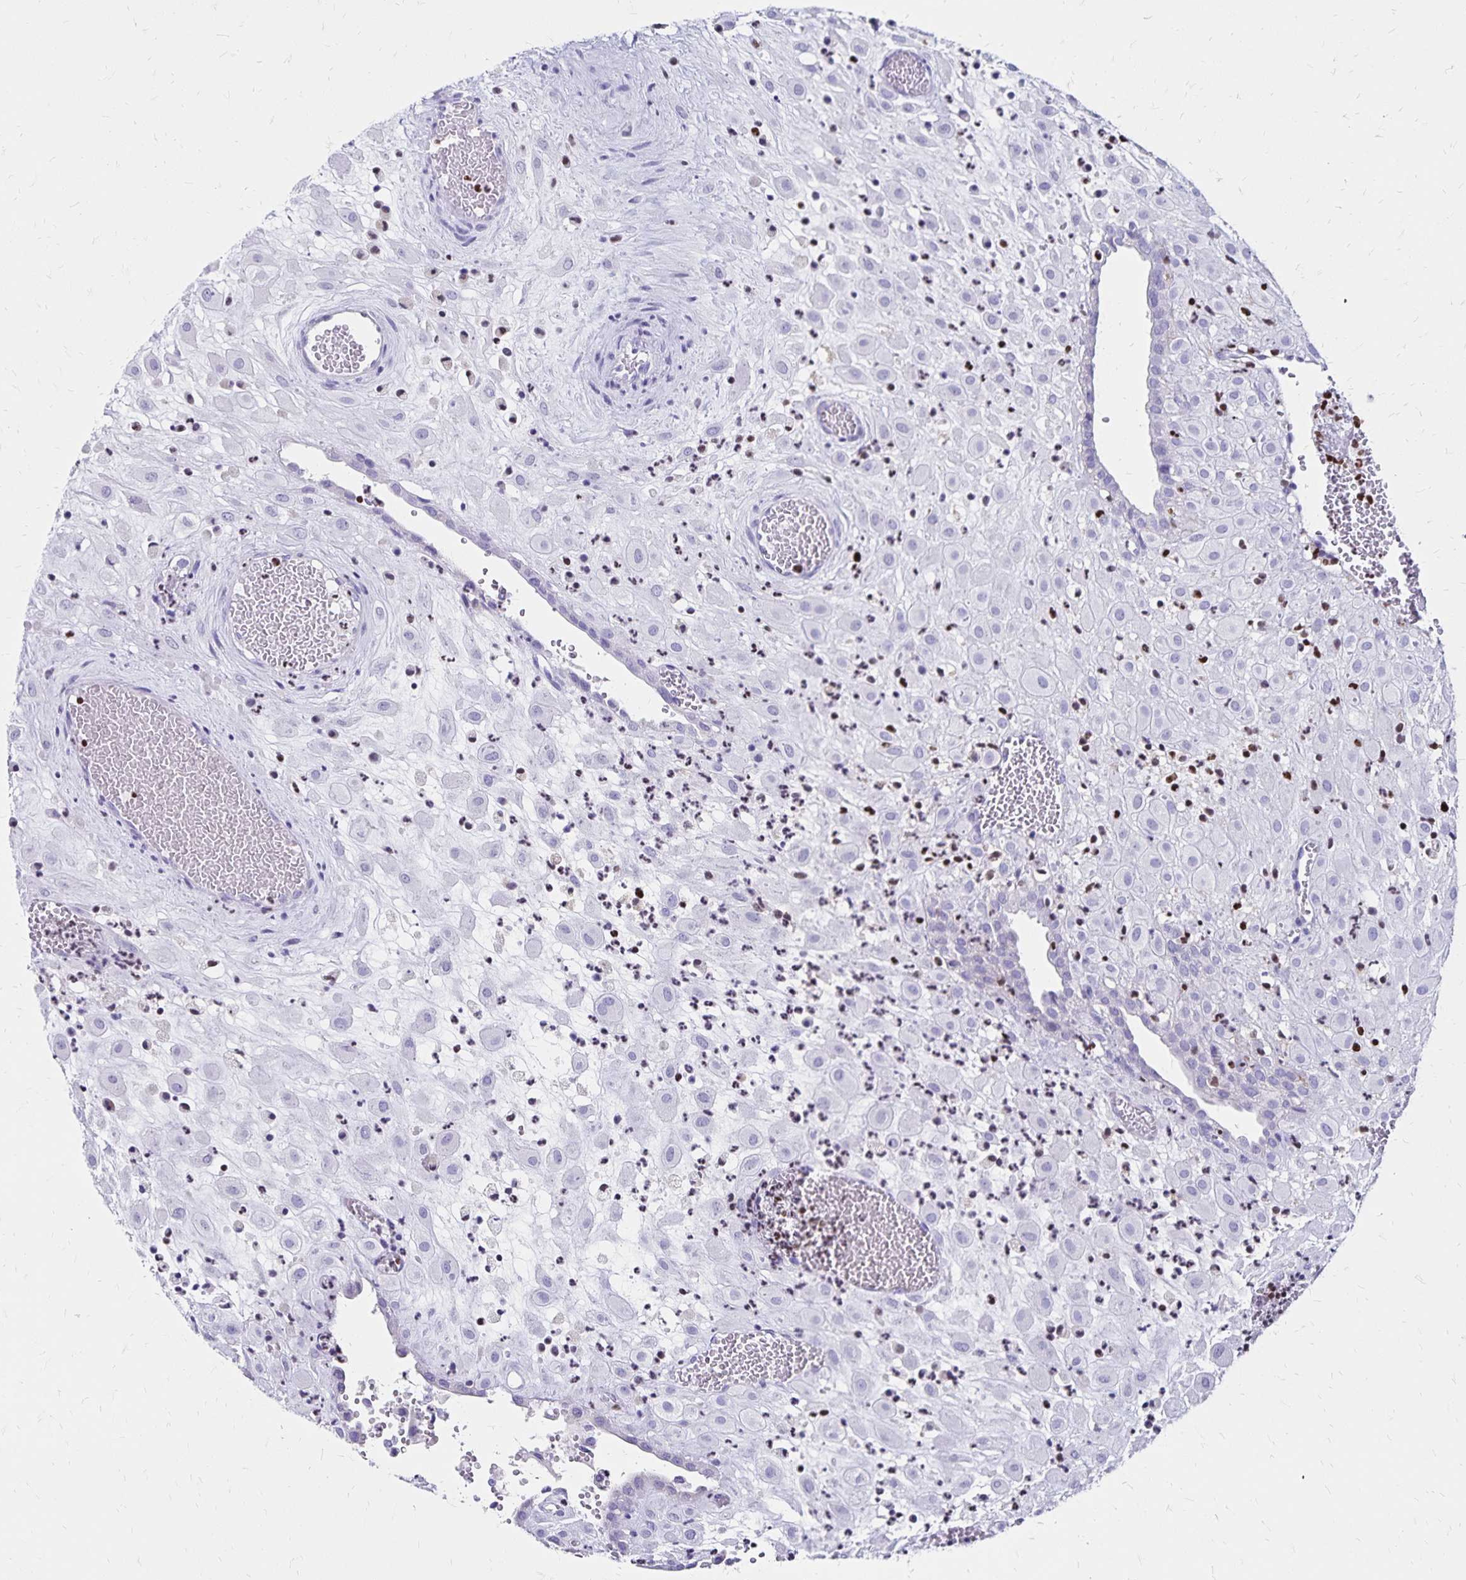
{"staining": {"intensity": "negative", "quantity": "none", "location": "none"}, "tissue": "placenta", "cell_type": "Decidual cells", "image_type": "normal", "snomed": [{"axis": "morphology", "description": "Normal tissue, NOS"}, {"axis": "topography", "description": "Placenta"}], "caption": "Placenta stained for a protein using immunohistochemistry (IHC) demonstrates no staining decidual cells.", "gene": "IKZF1", "patient": {"sex": "female", "age": 24}}